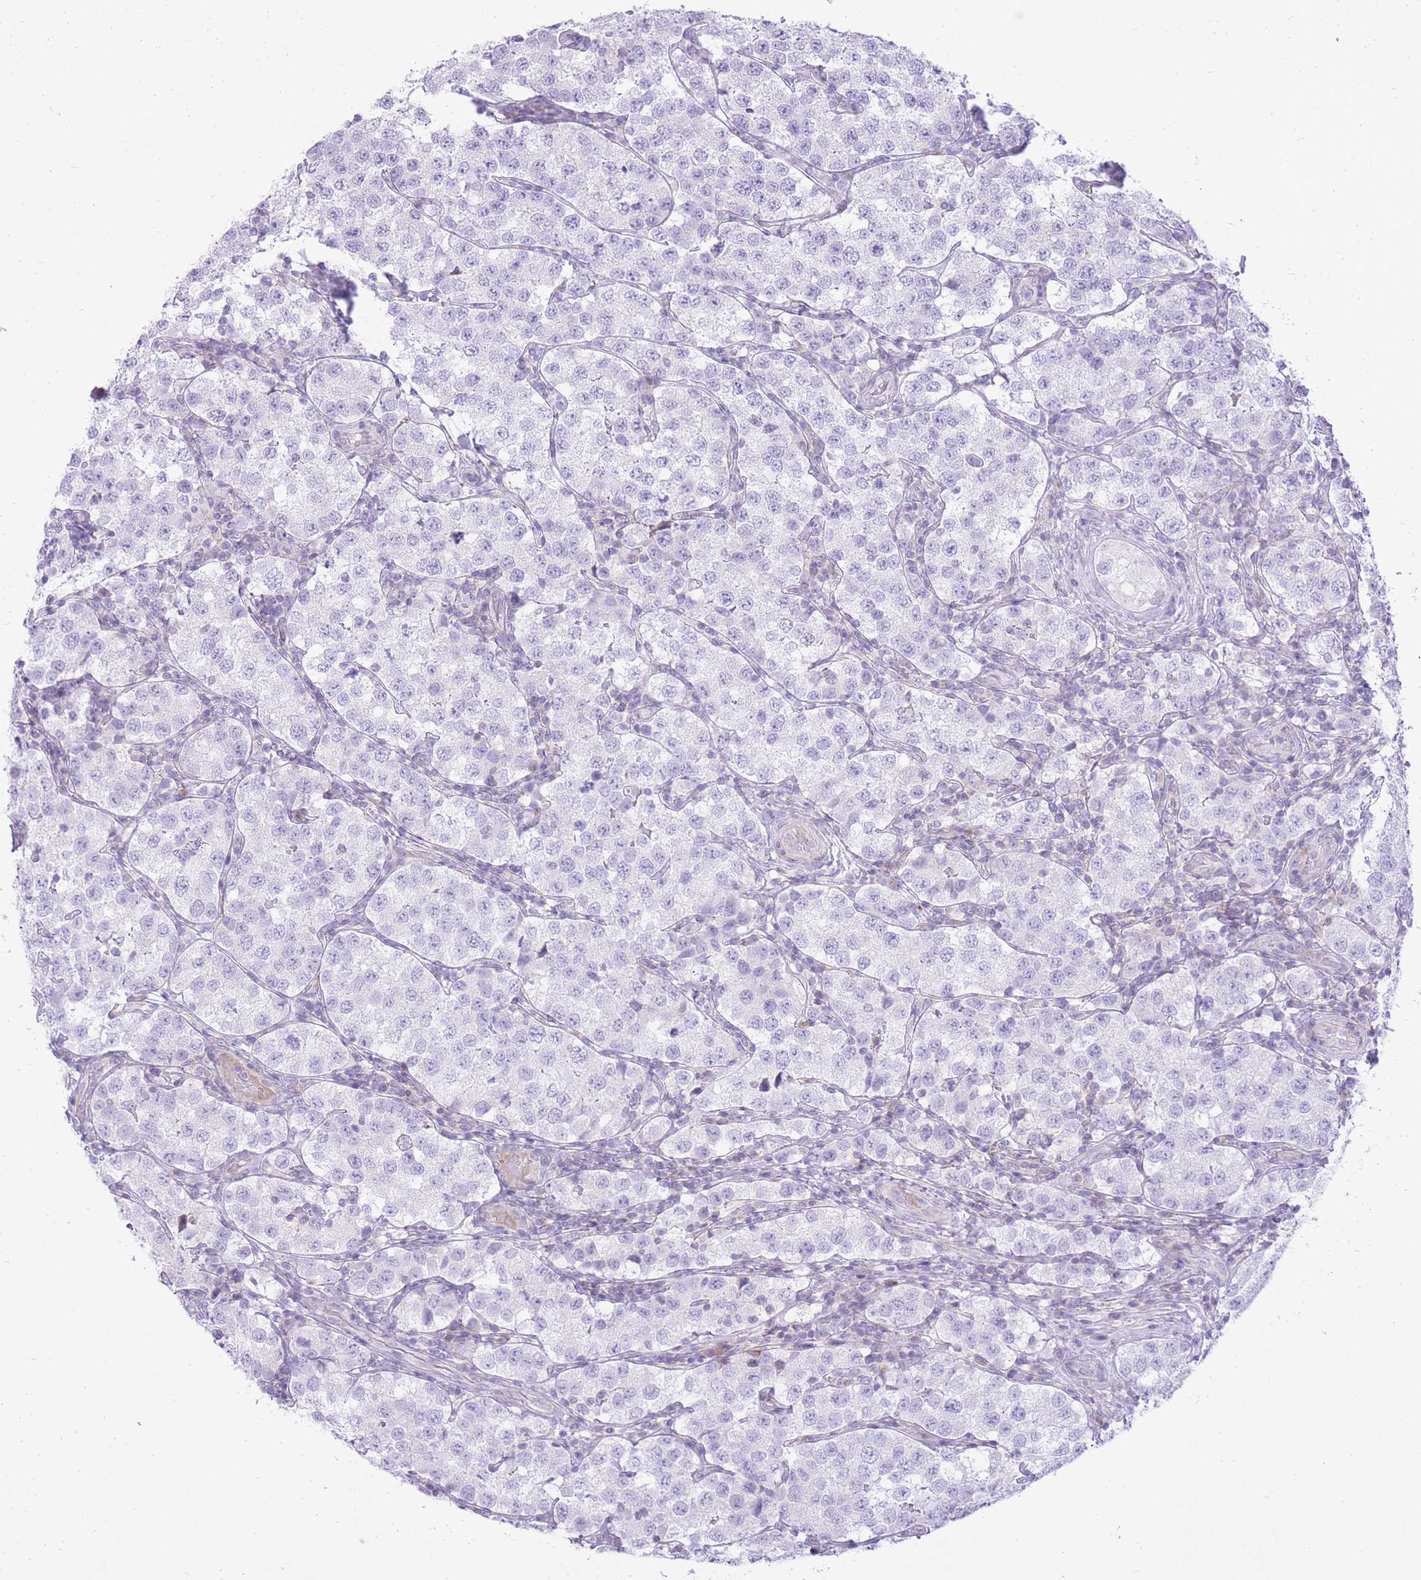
{"staining": {"intensity": "negative", "quantity": "none", "location": "none"}, "tissue": "testis cancer", "cell_type": "Tumor cells", "image_type": "cancer", "snomed": [{"axis": "morphology", "description": "Seminoma, NOS"}, {"axis": "topography", "description": "Testis"}], "caption": "An image of testis cancer stained for a protein shows no brown staining in tumor cells.", "gene": "DENND2D", "patient": {"sex": "male", "age": 34}}